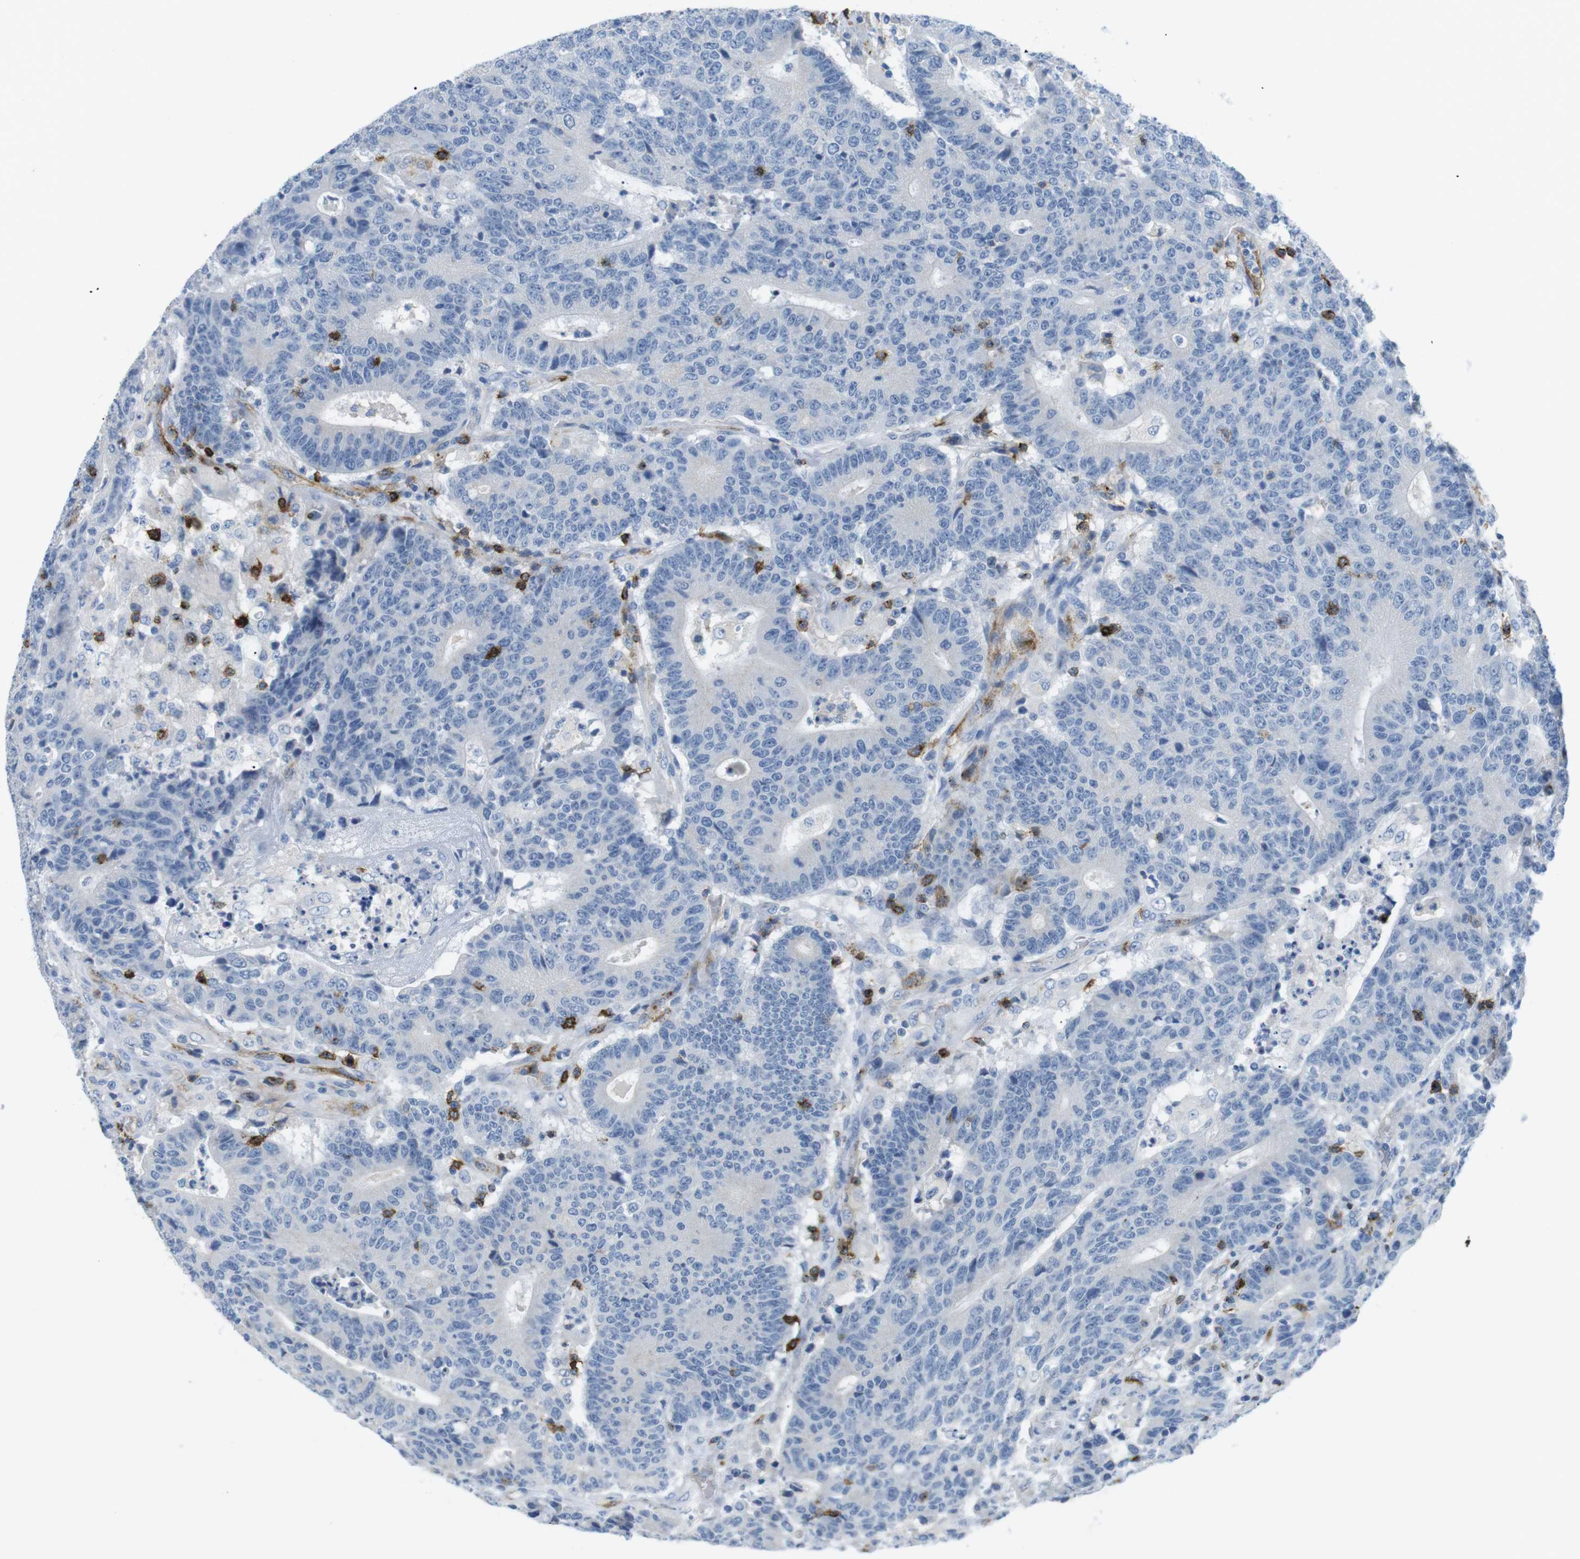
{"staining": {"intensity": "negative", "quantity": "none", "location": "none"}, "tissue": "colorectal cancer", "cell_type": "Tumor cells", "image_type": "cancer", "snomed": [{"axis": "morphology", "description": "Normal tissue, NOS"}, {"axis": "morphology", "description": "Adenocarcinoma, NOS"}, {"axis": "topography", "description": "Colon"}], "caption": "Colorectal cancer (adenocarcinoma) stained for a protein using immunohistochemistry (IHC) shows no positivity tumor cells.", "gene": "TNFRSF4", "patient": {"sex": "female", "age": 75}}